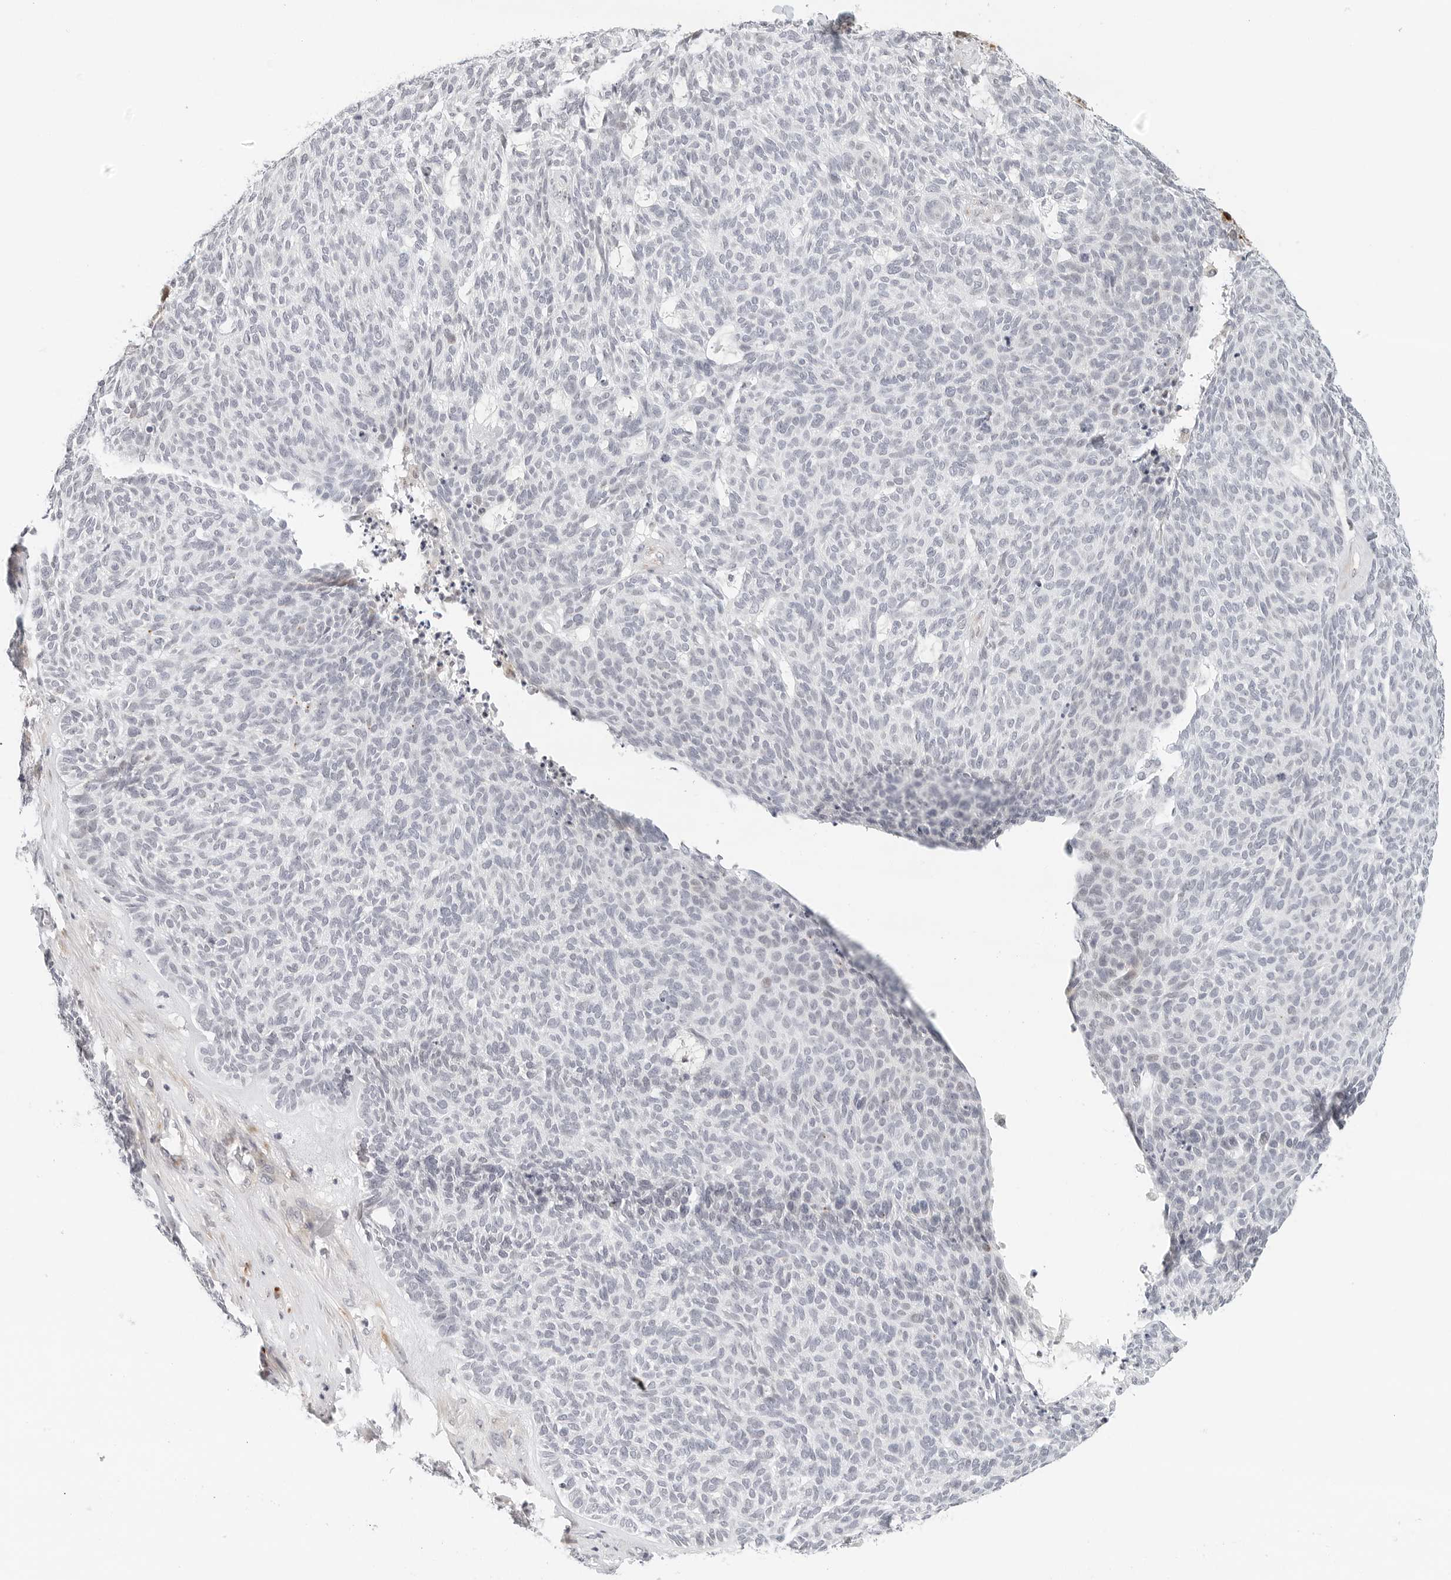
{"staining": {"intensity": "negative", "quantity": "none", "location": "none"}, "tissue": "skin cancer", "cell_type": "Tumor cells", "image_type": "cancer", "snomed": [{"axis": "morphology", "description": "Squamous cell carcinoma, NOS"}, {"axis": "topography", "description": "Skin"}], "caption": "The histopathology image reveals no significant staining in tumor cells of skin cancer (squamous cell carcinoma).", "gene": "PARP10", "patient": {"sex": "female", "age": 90}}